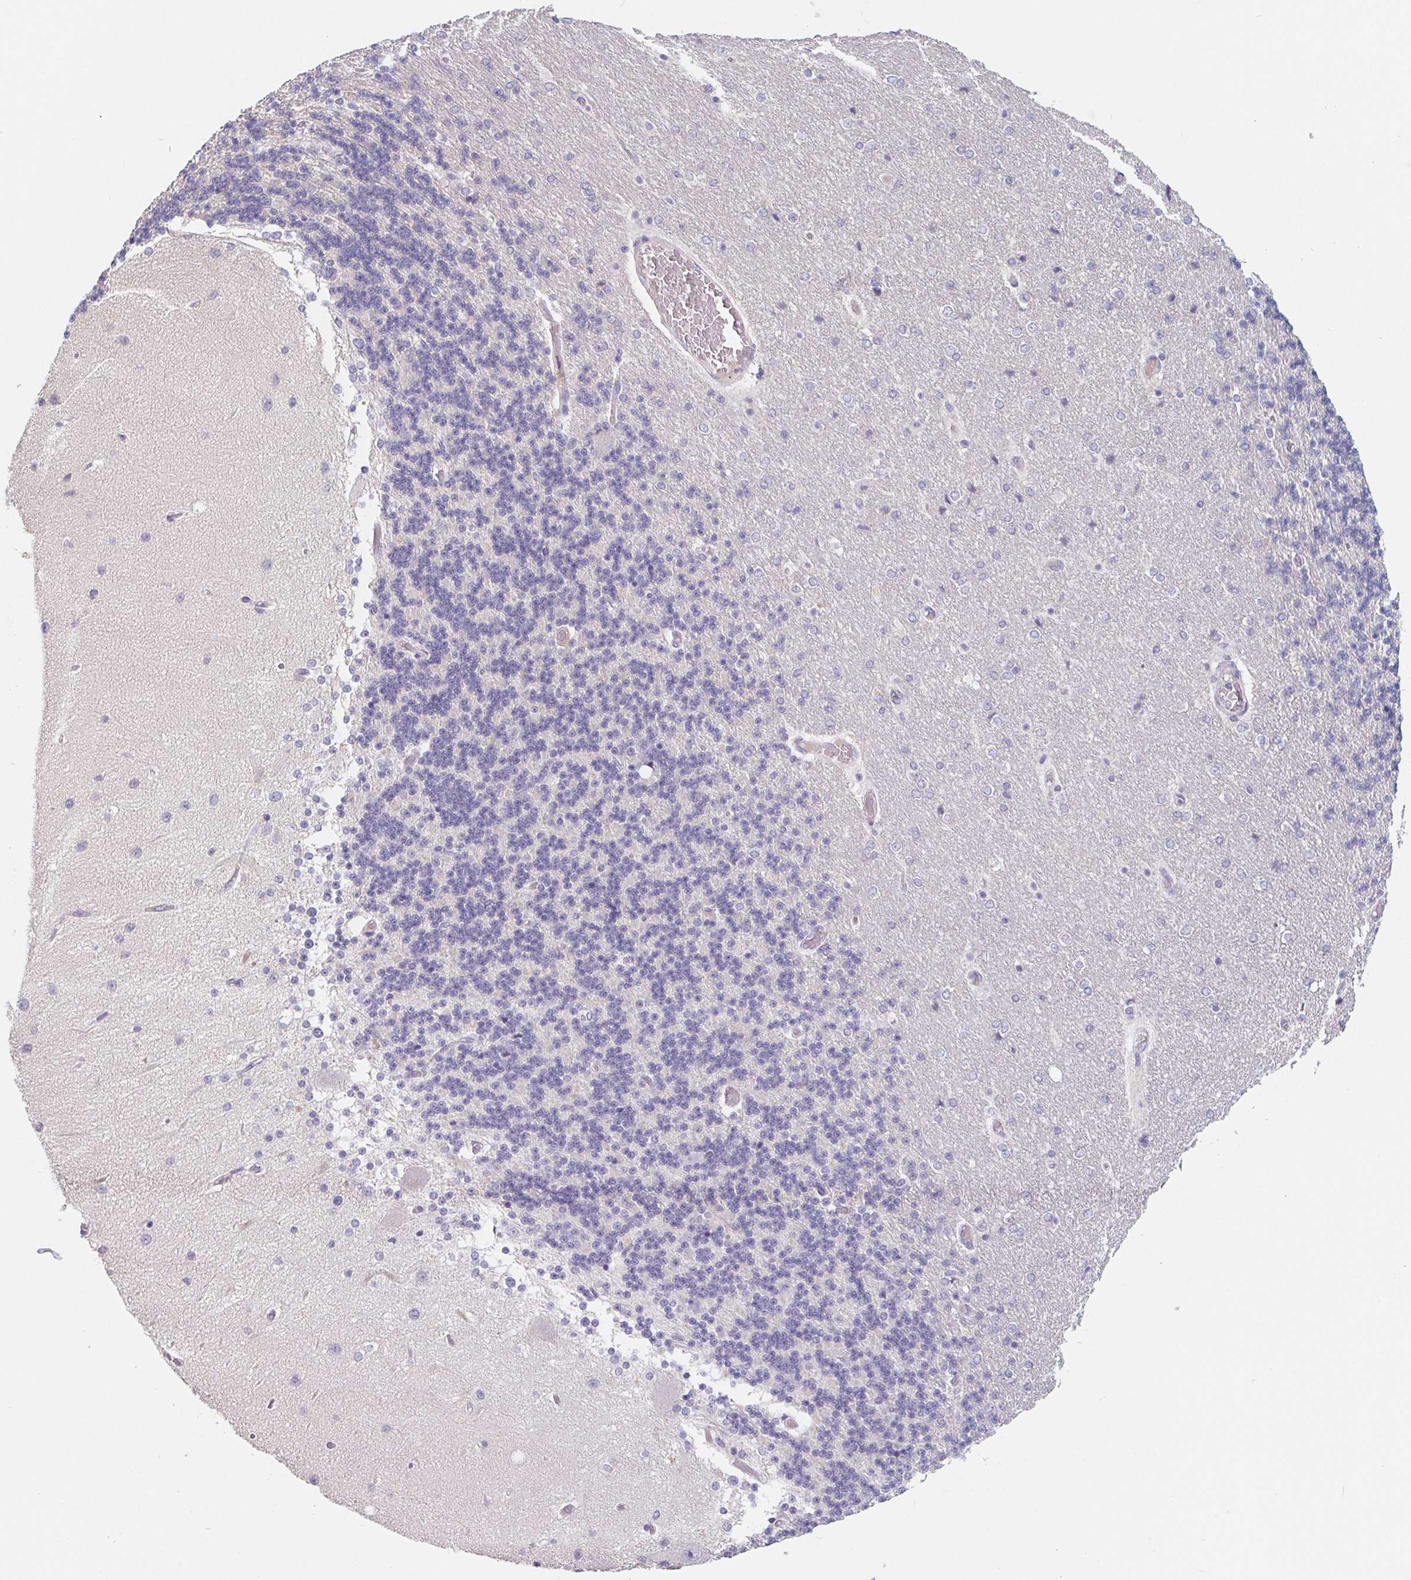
{"staining": {"intensity": "negative", "quantity": "none", "location": "none"}, "tissue": "cerebellum", "cell_type": "Cells in granular layer", "image_type": "normal", "snomed": [{"axis": "morphology", "description": "Normal tissue, NOS"}, {"axis": "topography", "description": "Cerebellum"}], "caption": "This is an IHC micrograph of benign human cerebellum. There is no expression in cells in granular layer.", "gene": "LPA", "patient": {"sex": "female", "age": 54}}